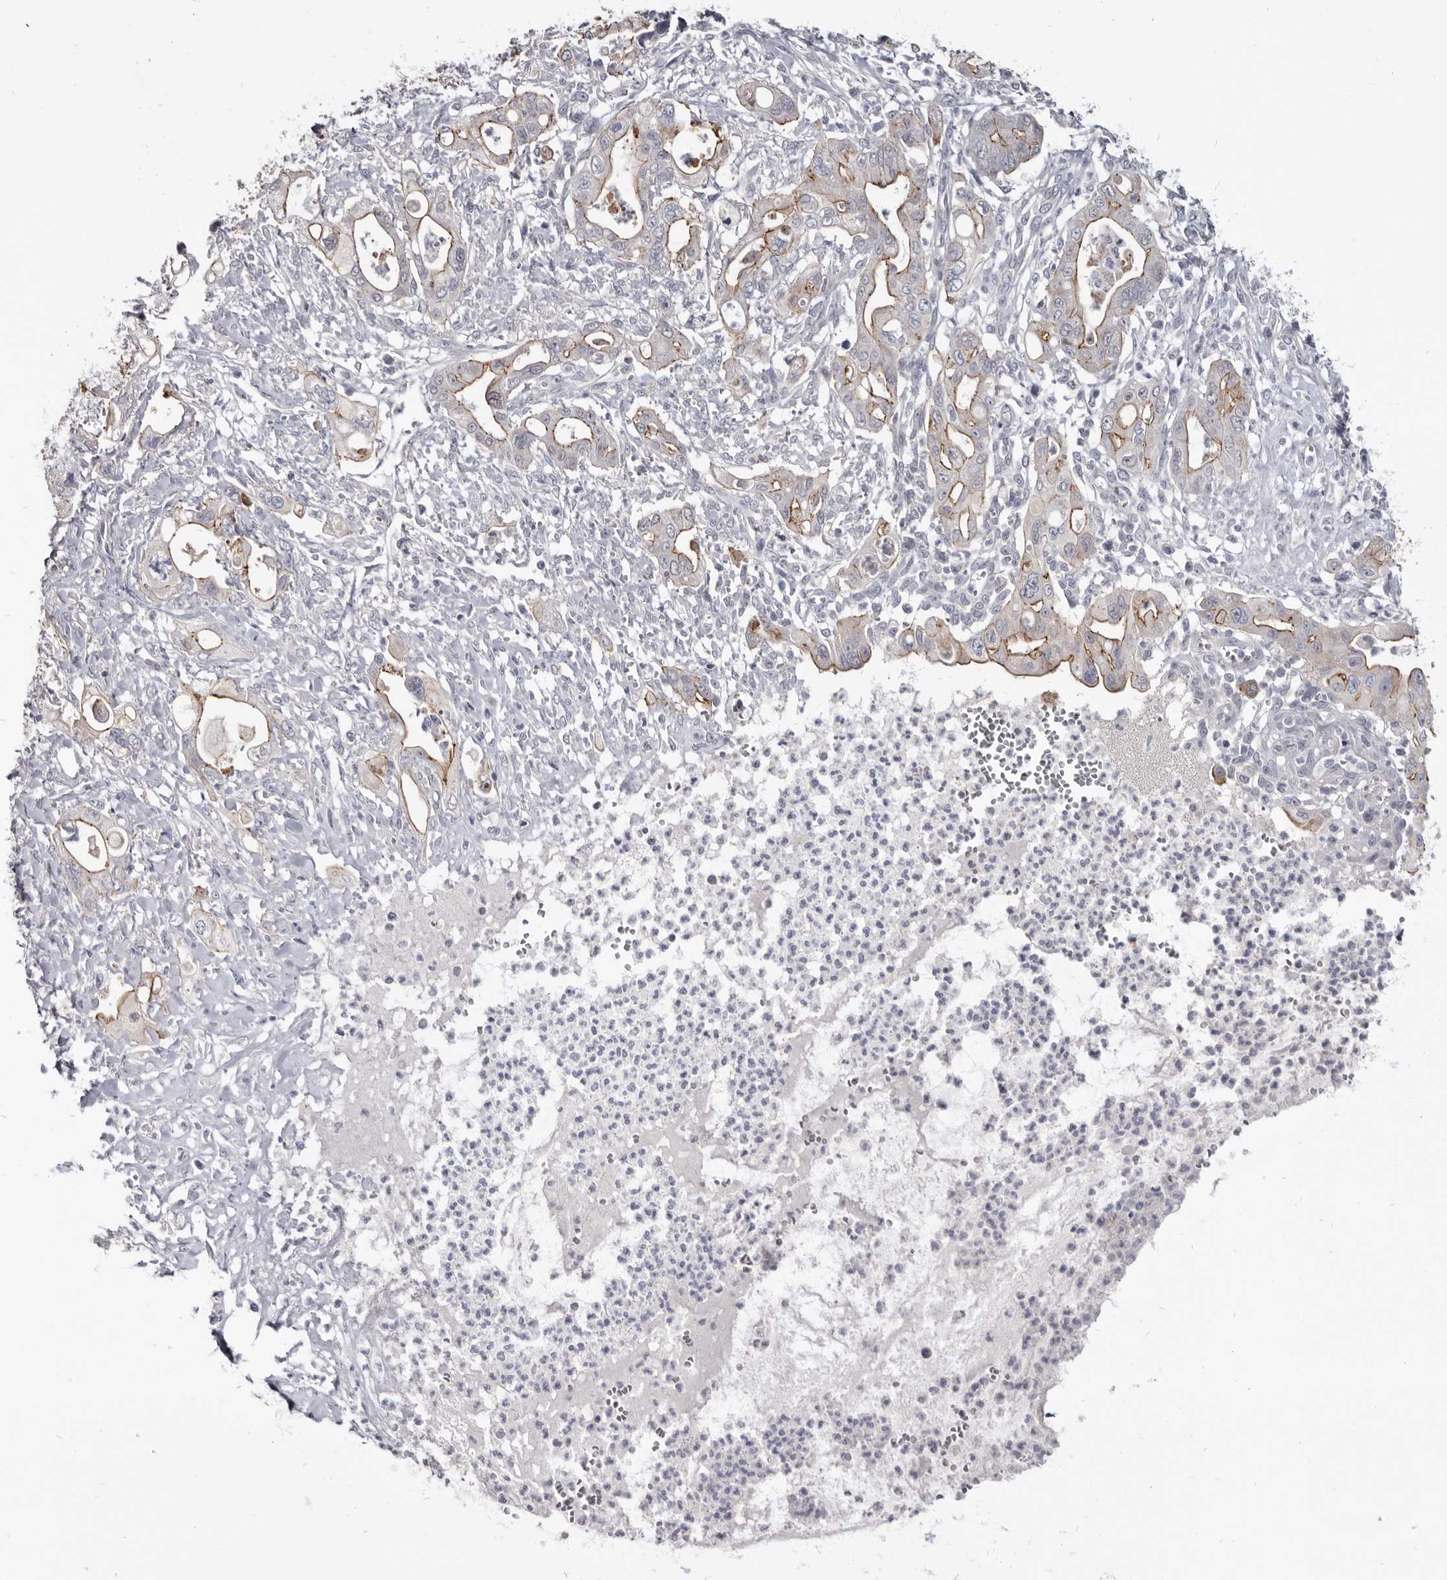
{"staining": {"intensity": "moderate", "quantity": "25%-75%", "location": "cytoplasmic/membranous"}, "tissue": "pancreatic cancer", "cell_type": "Tumor cells", "image_type": "cancer", "snomed": [{"axis": "morphology", "description": "Adenocarcinoma, NOS"}, {"axis": "topography", "description": "Pancreas"}], "caption": "About 25%-75% of tumor cells in human adenocarcinoma (pancreatic) demonstrate moderate cytoplasmic/membranous protein staining as visualized by brown immunohistochemical staining.", "gene": "CGN", "patient": {"sex": "male", "age": 68}}